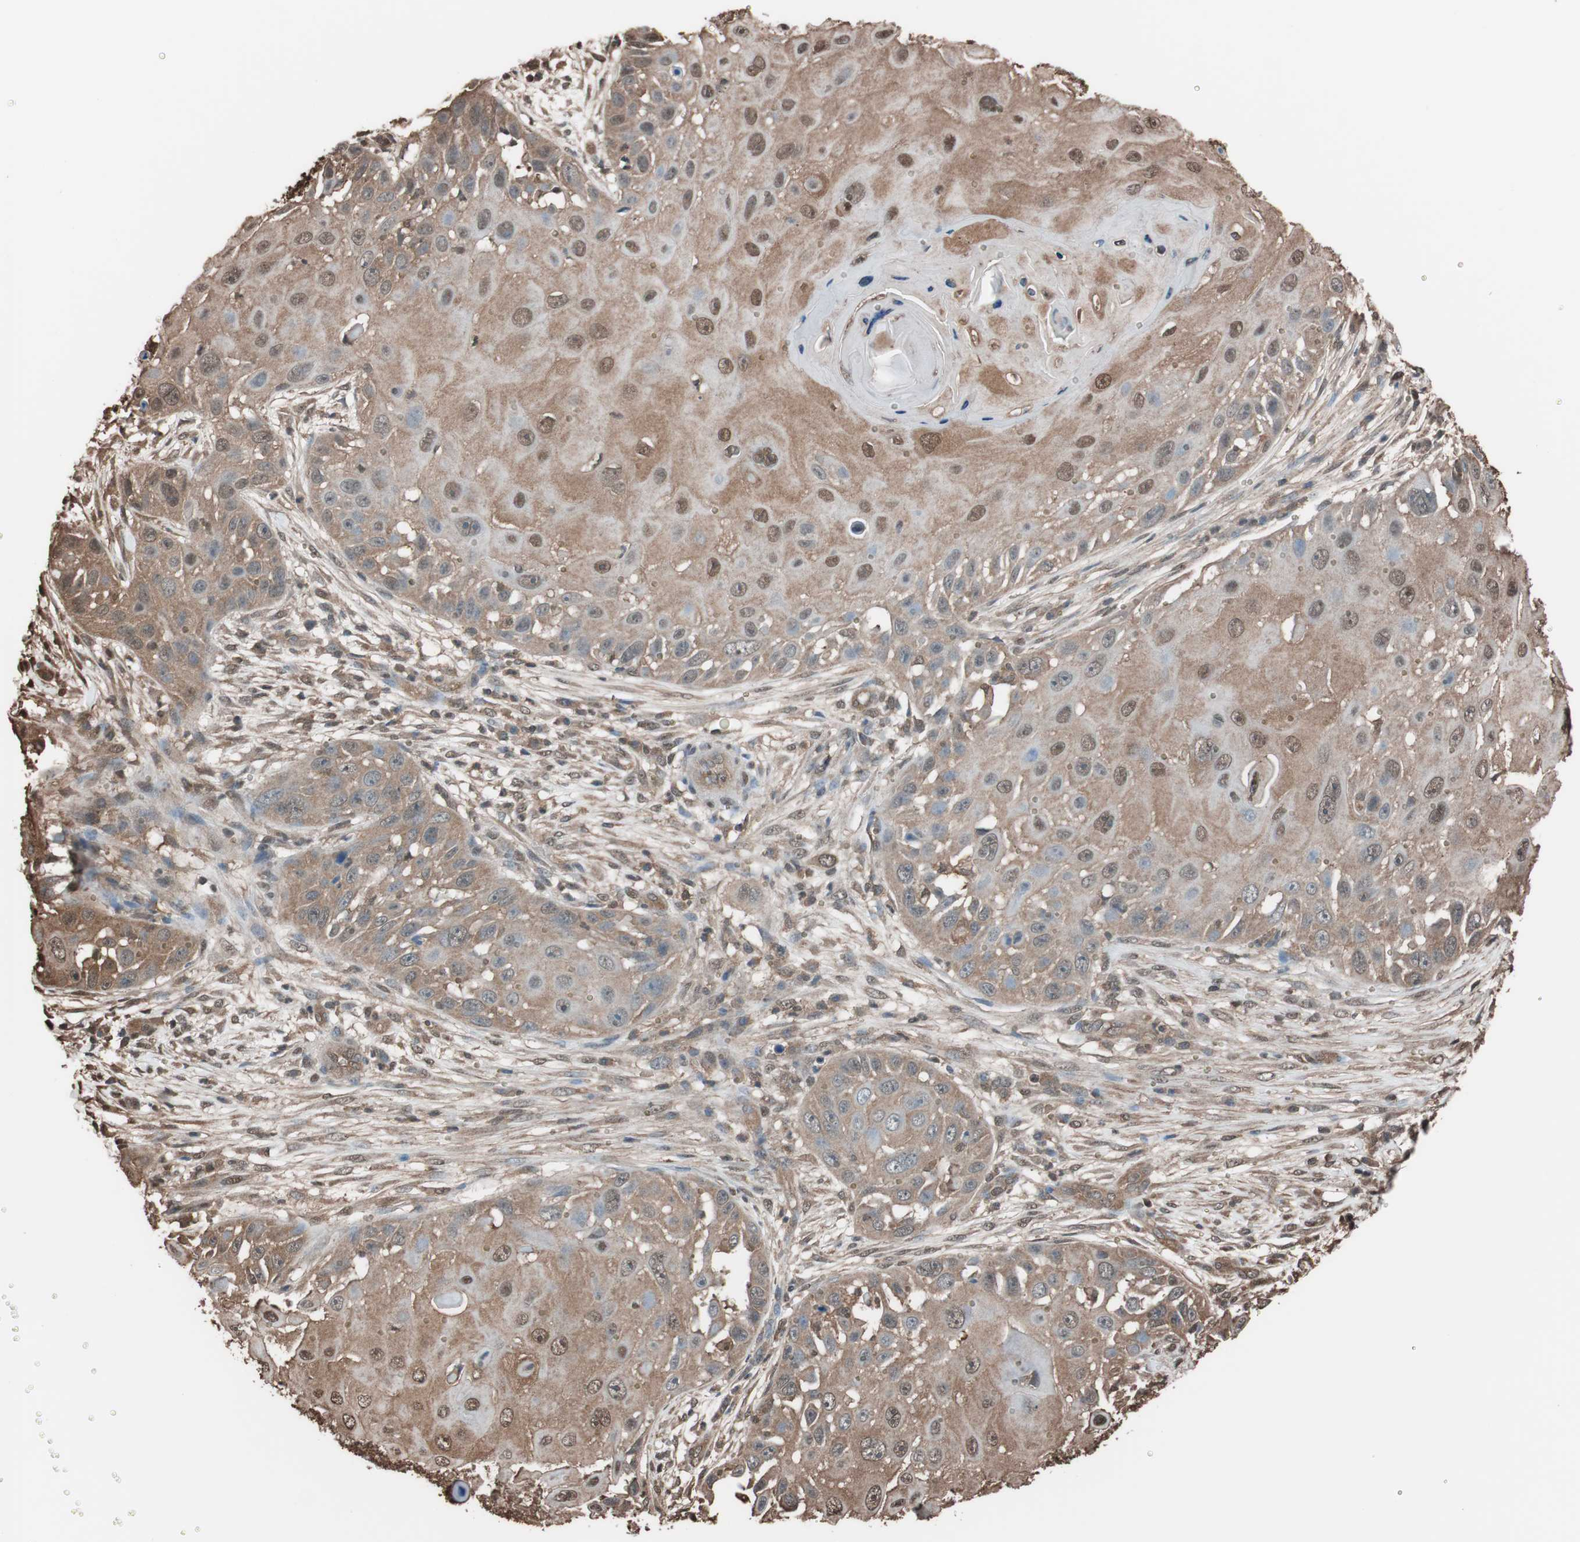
{"staining": {"intensity": "moderate", "quantity": ">75%", "location": "cytoplasmic/membranous,nuclear"}, "tissue": "skin cancer", "cell_type": "Tumor cells", "image_type": "cancer", "snomed": [{"axis": "morphology", "description": "Squamous cell carcinoma, NOS"}, {"axis": "topography", "description": "Skin"}], "caption": "Tumor cells show medium levels of moderate cytoplasmic/membranous and nuclear positivity in about >75% of cells in squamous cell carcinoma (skin). The staining is performed using DAB (3,3'-diaminobenzidine) brown chromogen to label protein expression. The nuclei are counter-stained blue using hematoxylin.", "gene": "CALM2", "patient": {"sex": "female", "age": 44}}